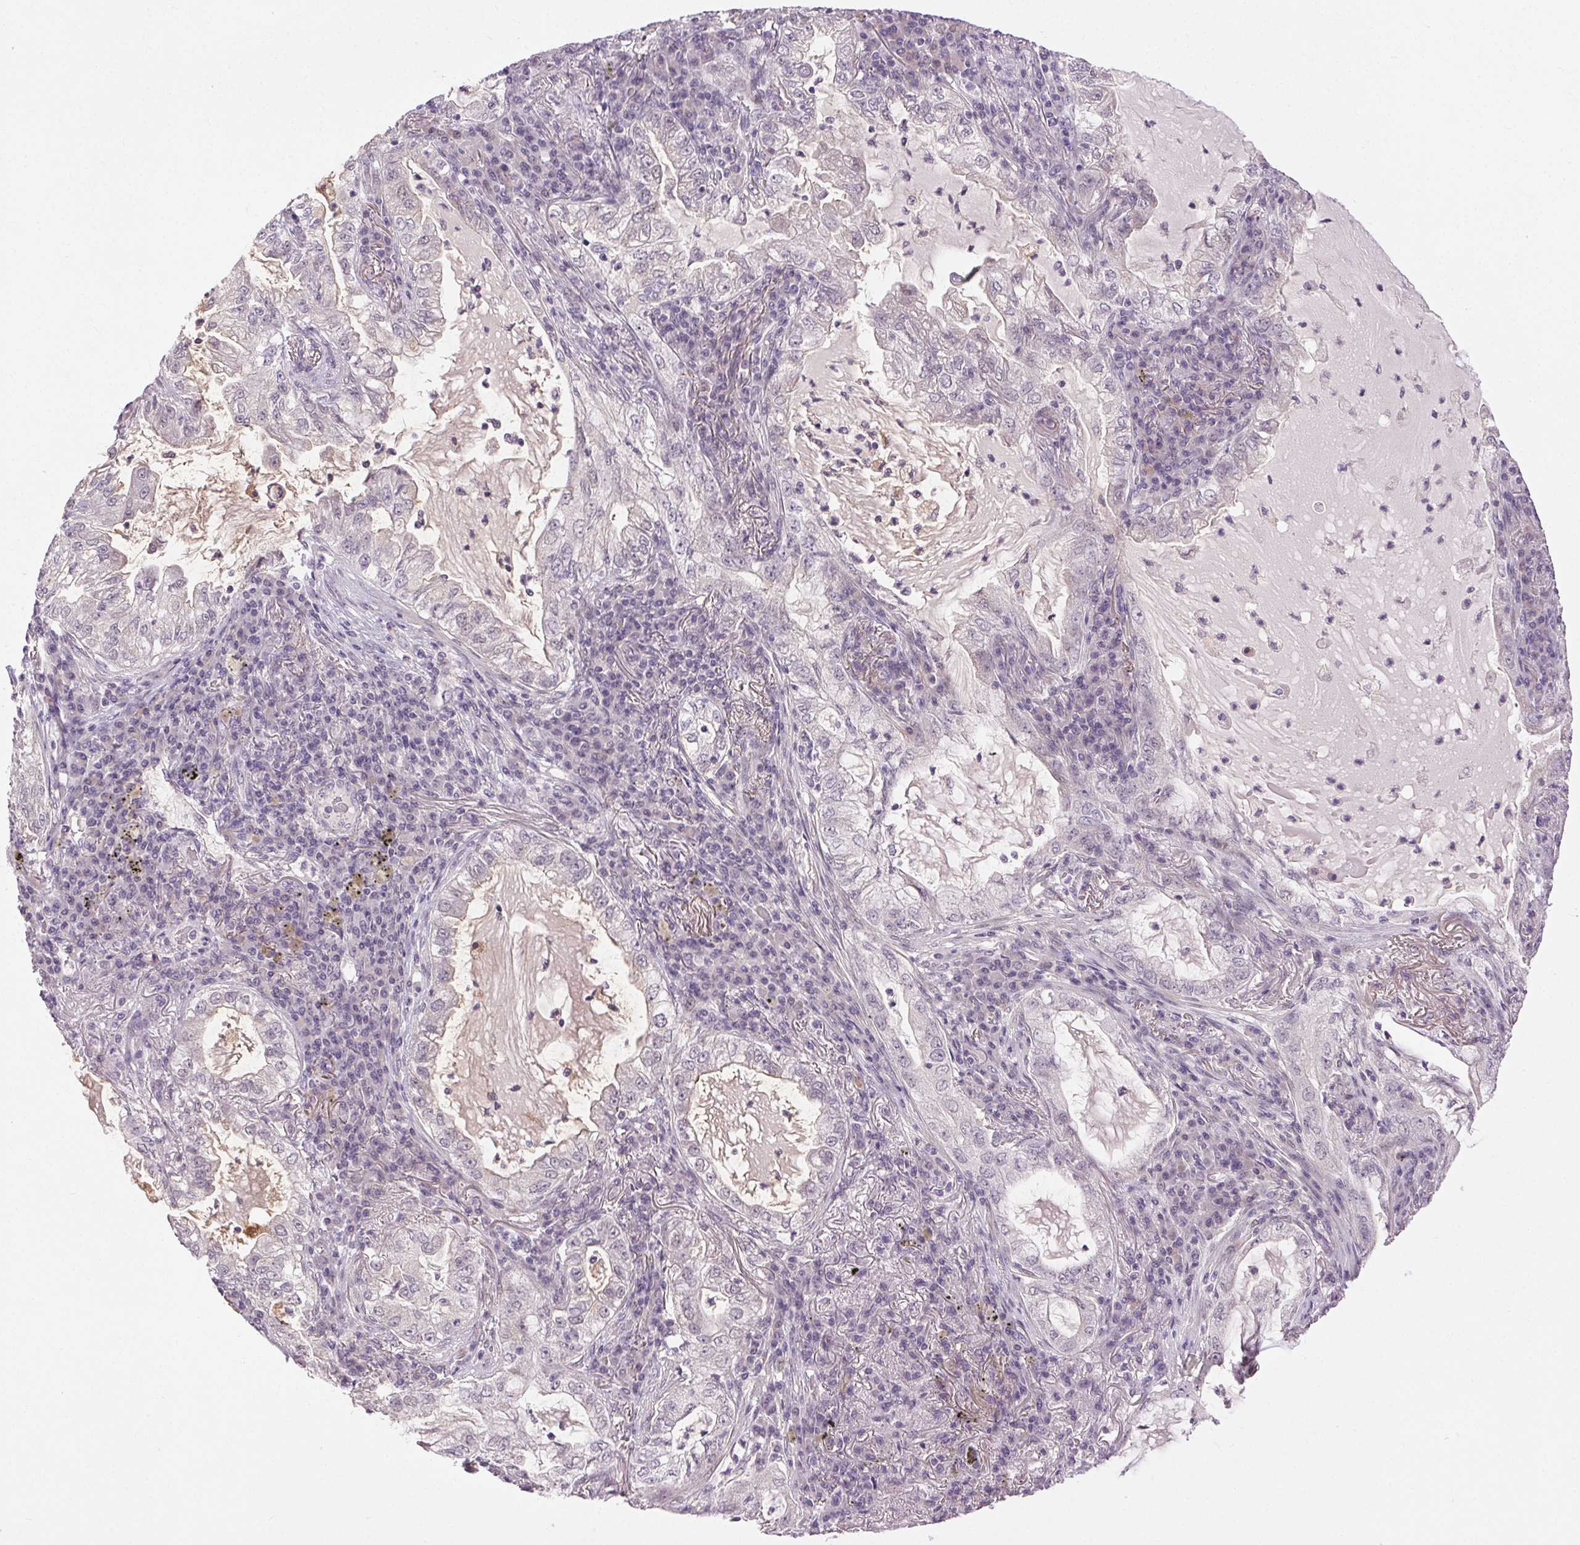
{"staining": {"intensity": "weak", "quantity": "<25%", "location": "cytoplasmic/membranous"}, "tissue": "lung cancer", "cell_type": "Tumor cells", "image_type": "cancer", "snomed": [{"axis": "morphology", "description": "Adenocarcinoma, NOS"}, {"axis": "topography", "description": "Lung"}], "caption": "An image of lung cancer stained for a protein reveals no brown staining in tumor cells.", "gene": "FAM168A", "patient": {"sex": "female", "age": 73}}